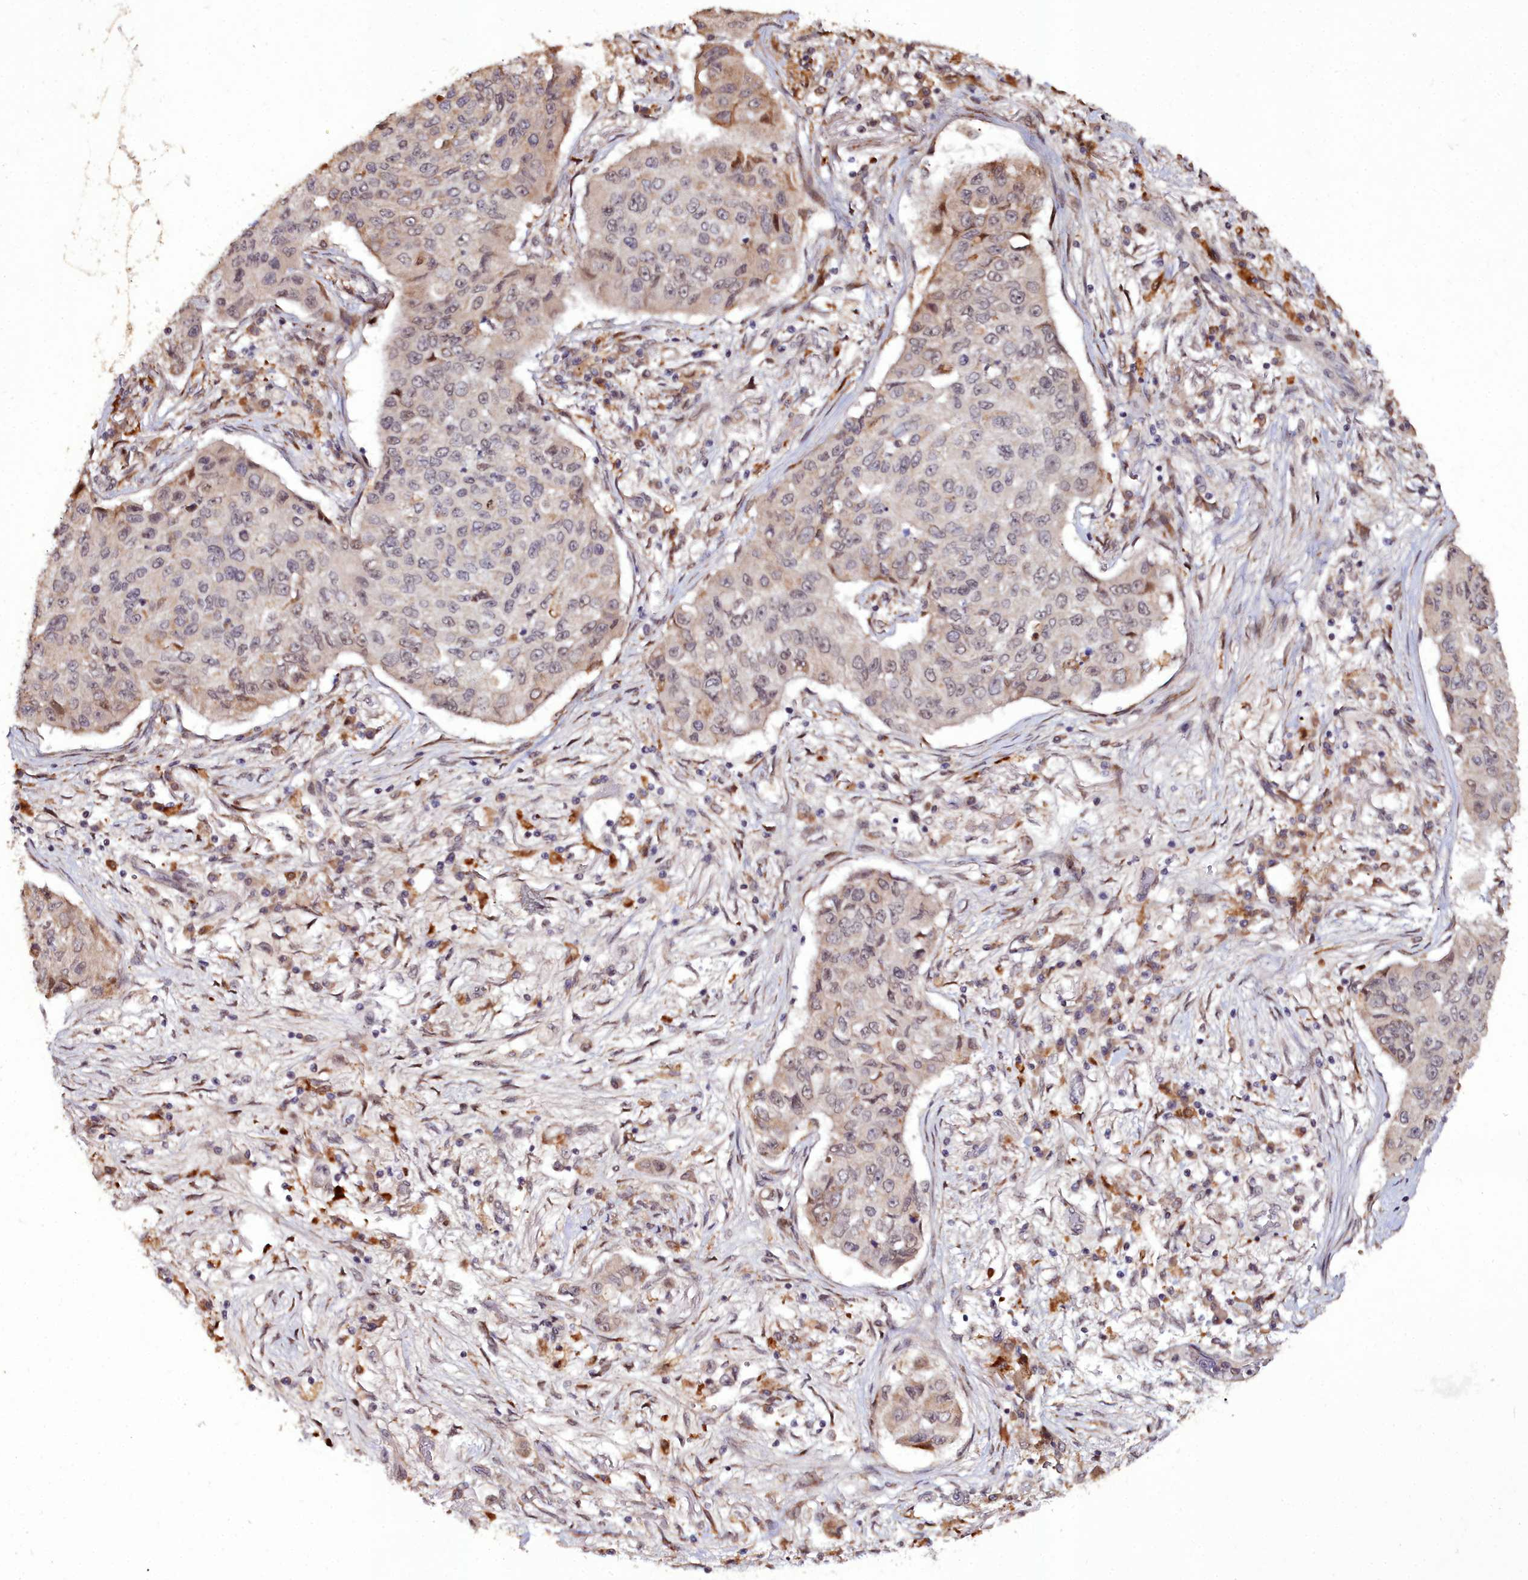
{"staining": {"intensity": "weak", "quantity": "<25%", "location": "cytoplasmic/membranous,nuclear"}, "tissue": "lung cancer", "cell_type": "Tumor cells", "image_type": "cancer", "snomed": [{"axis": "morphology", "description": "Squamous cell carcinoma, NOS"}, {"axis": "topography", "description": "Lung"}], "caption": "The IHC micrograph has no significant staining in tumor cells of squamous cell carcinoma (lung) tissue.", "gene": "CXXC1", "patient": {"sex": "male", "age": 74}}